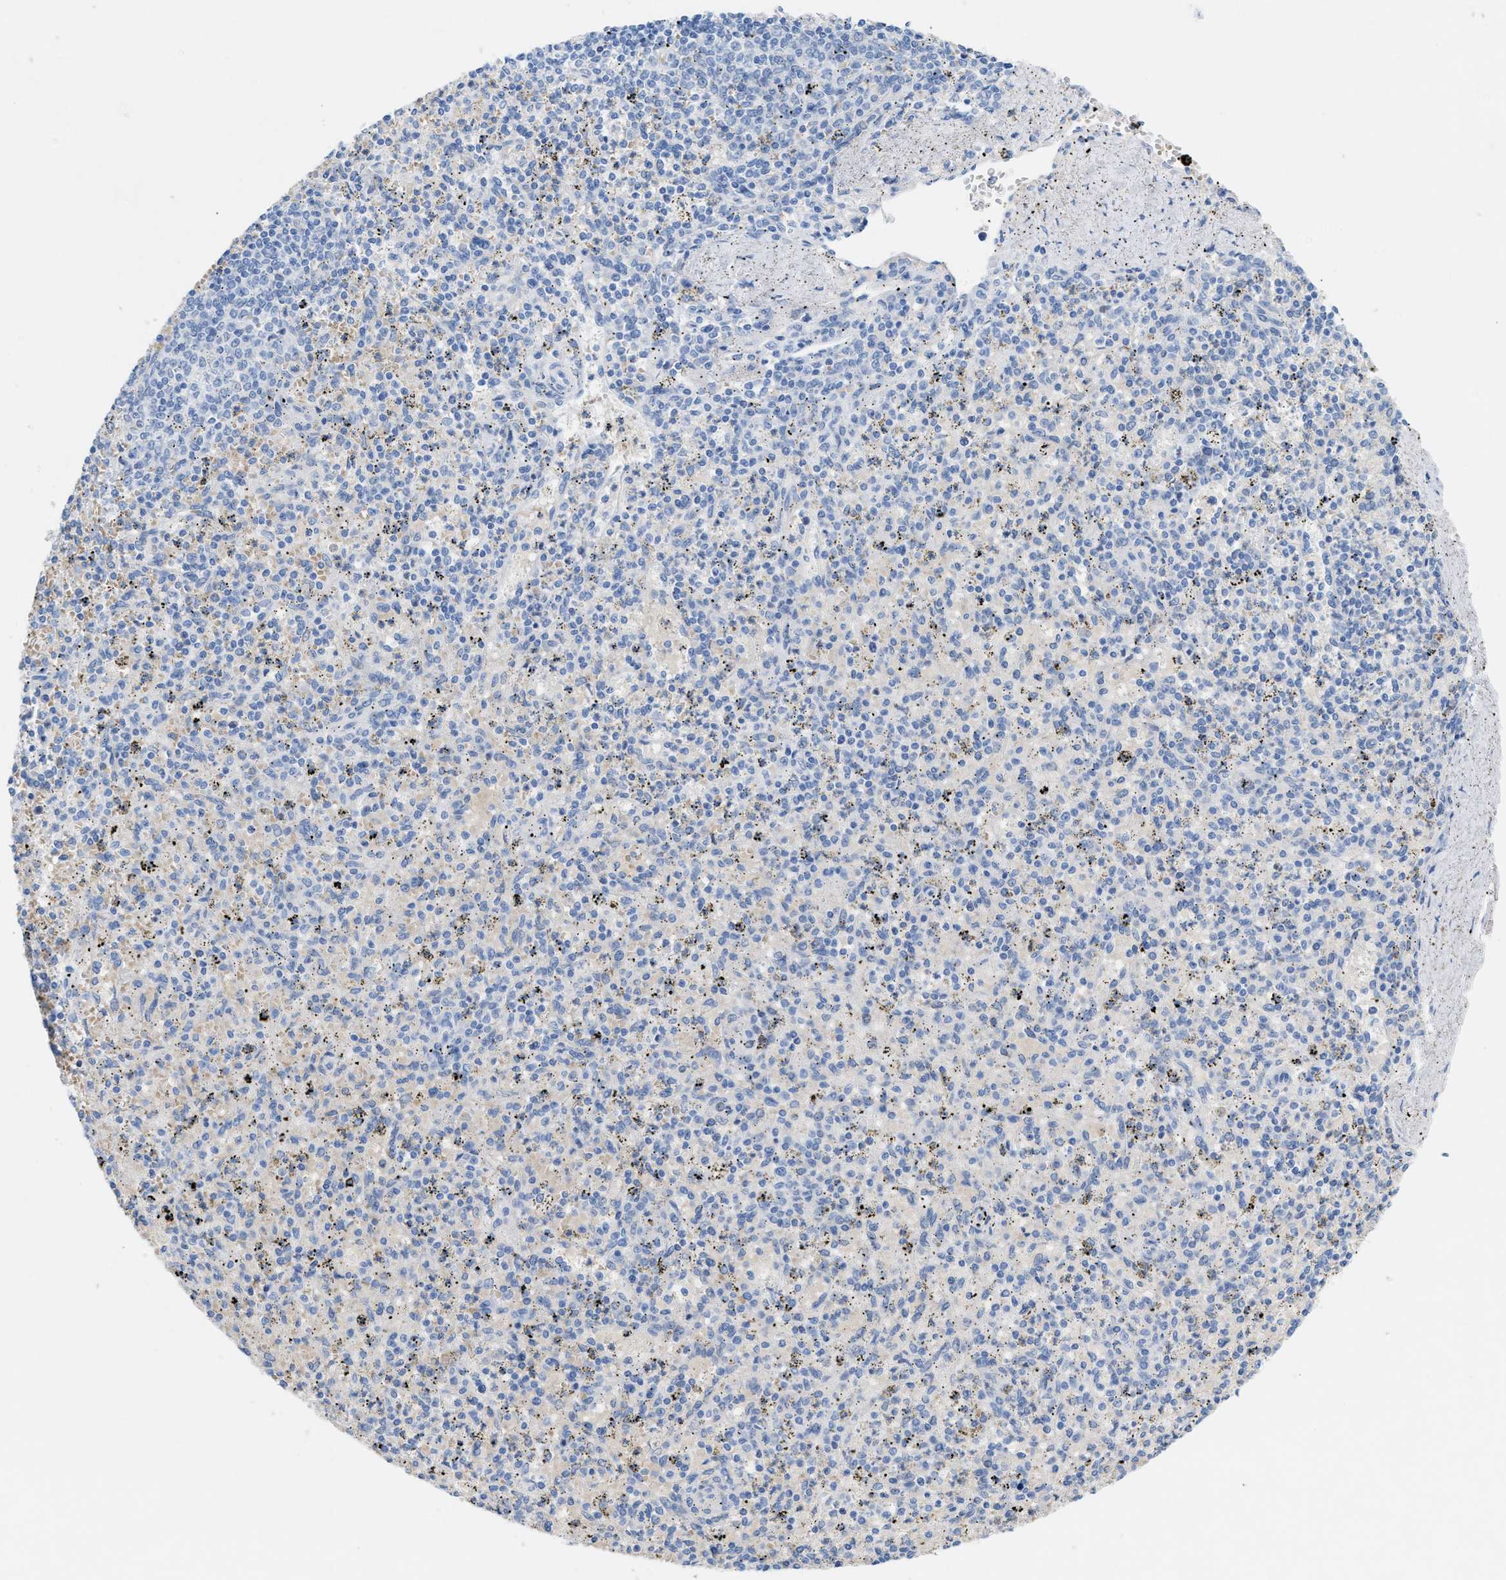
{"staining": {"intensity": "negative", "quantity": "none", "location": "none"}, "tissue": "spleen", "cell_type": "Cells in red pulp", "image_type": "normal", "snomed": [{"axis": "morphology", "description": "Normal tissue, NOS"}, {"axis": "topography", "description": "Spleen"}], "caption": "Immunohistochemistry (IHC) image of normal human spleen stained for a protein (brown), which displays no expression in cells in red pulp. (Brightfield microscopy of DAB immunohistochemistry (IHC) at high magnification).", "gene": "ANKFN1", "patient": {"sex": "male", "age": 72}}